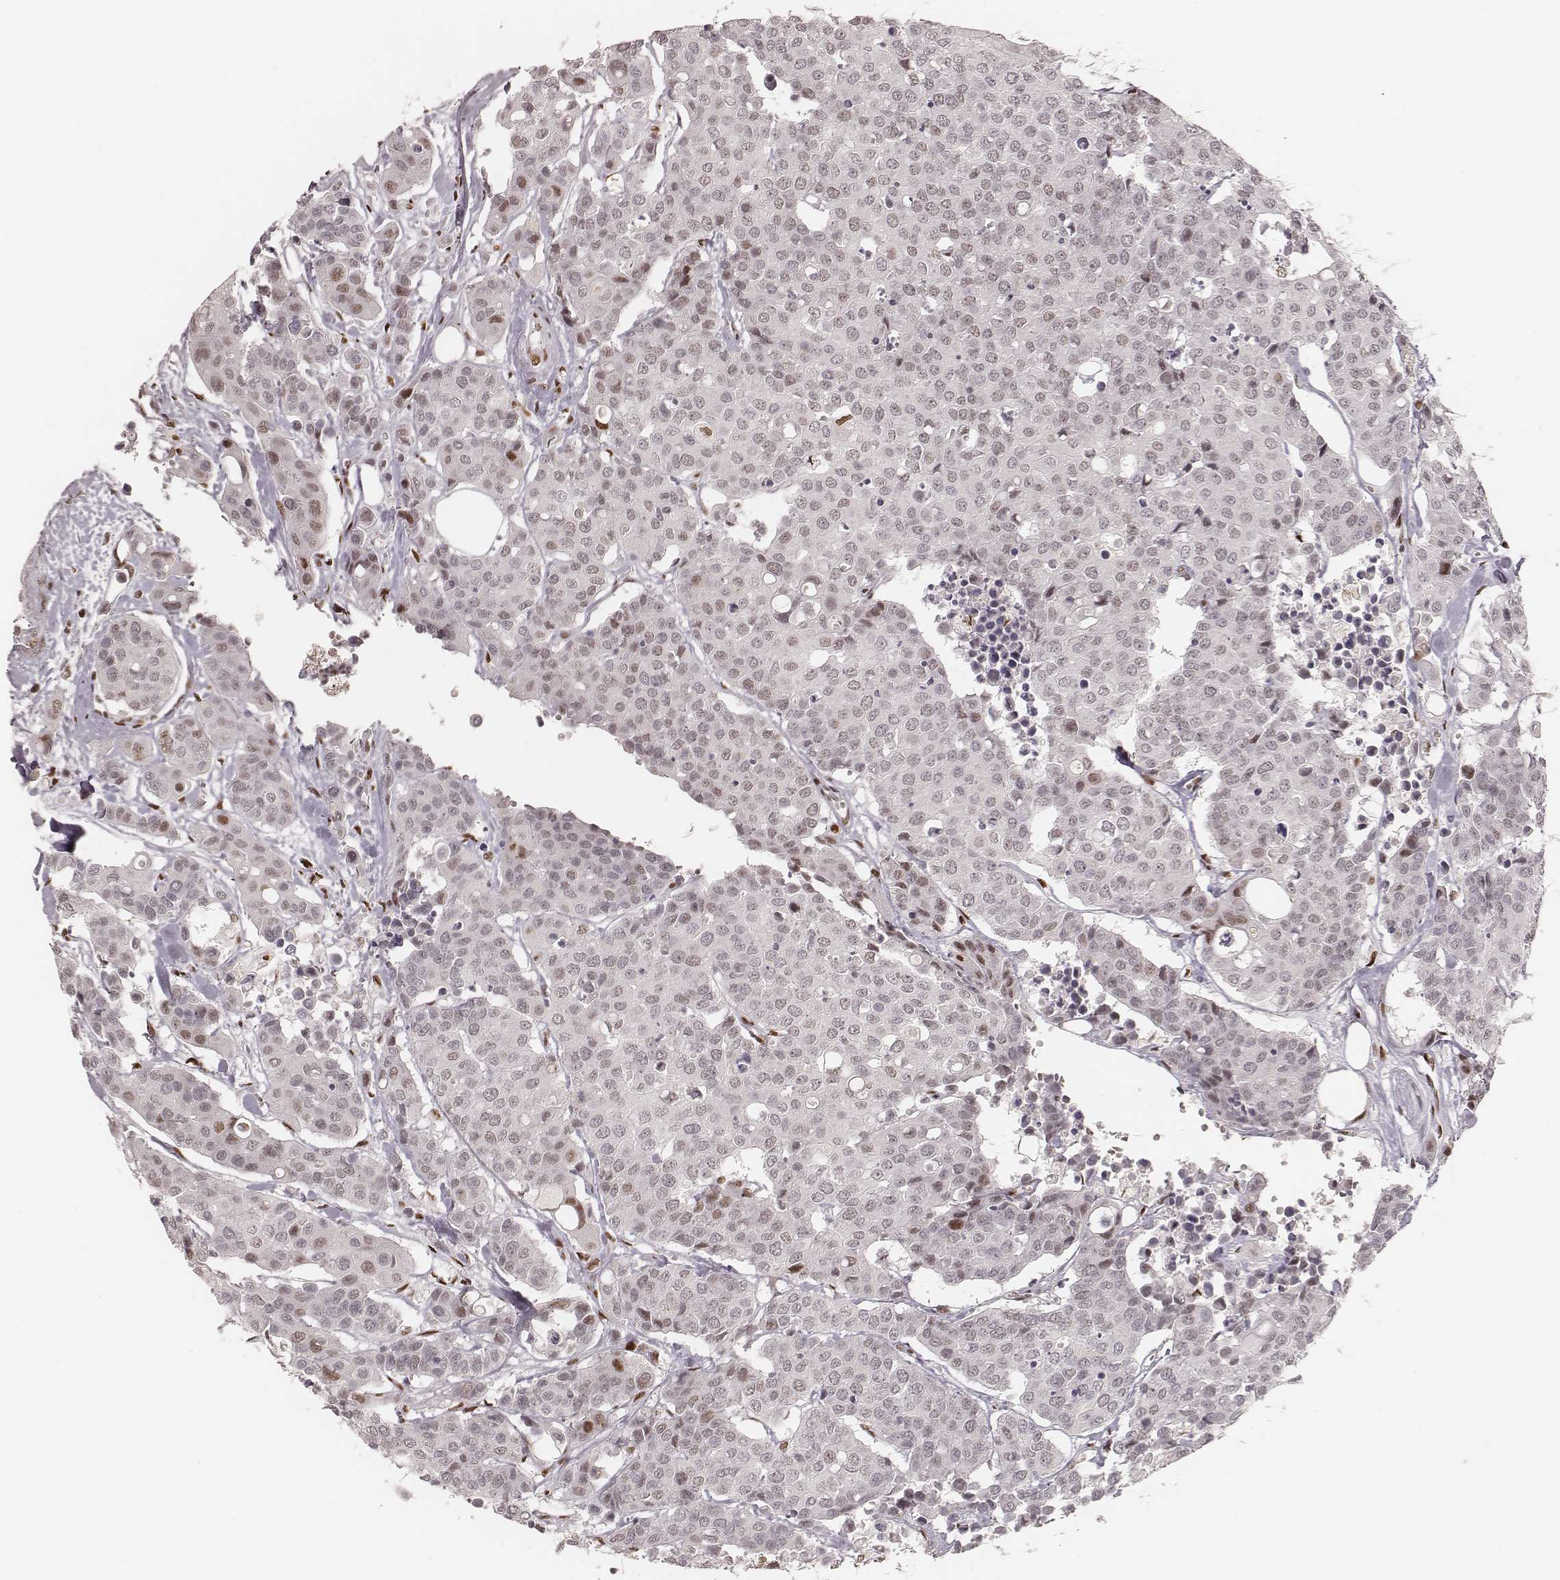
{"staining": {"intensity": "moderate", "quantity": ">75%", "location": "nuclear"}, "tissue": "carcinoid", "cell_type": "Tumor cells", "image_type": "cancer", "snomed": [{"axis": "morphology", "description": "Carcinoid, malignant, NOS"}, {"axis": "topography", "description": "Colon"}], "caption": "Carcinoid stained for a protein (brown) reveals moderate nuclear positive expression in approximately >75% of tumor cells.", "gene": "HNRNPC", "patient": {"sex": "male", "age": 81}}